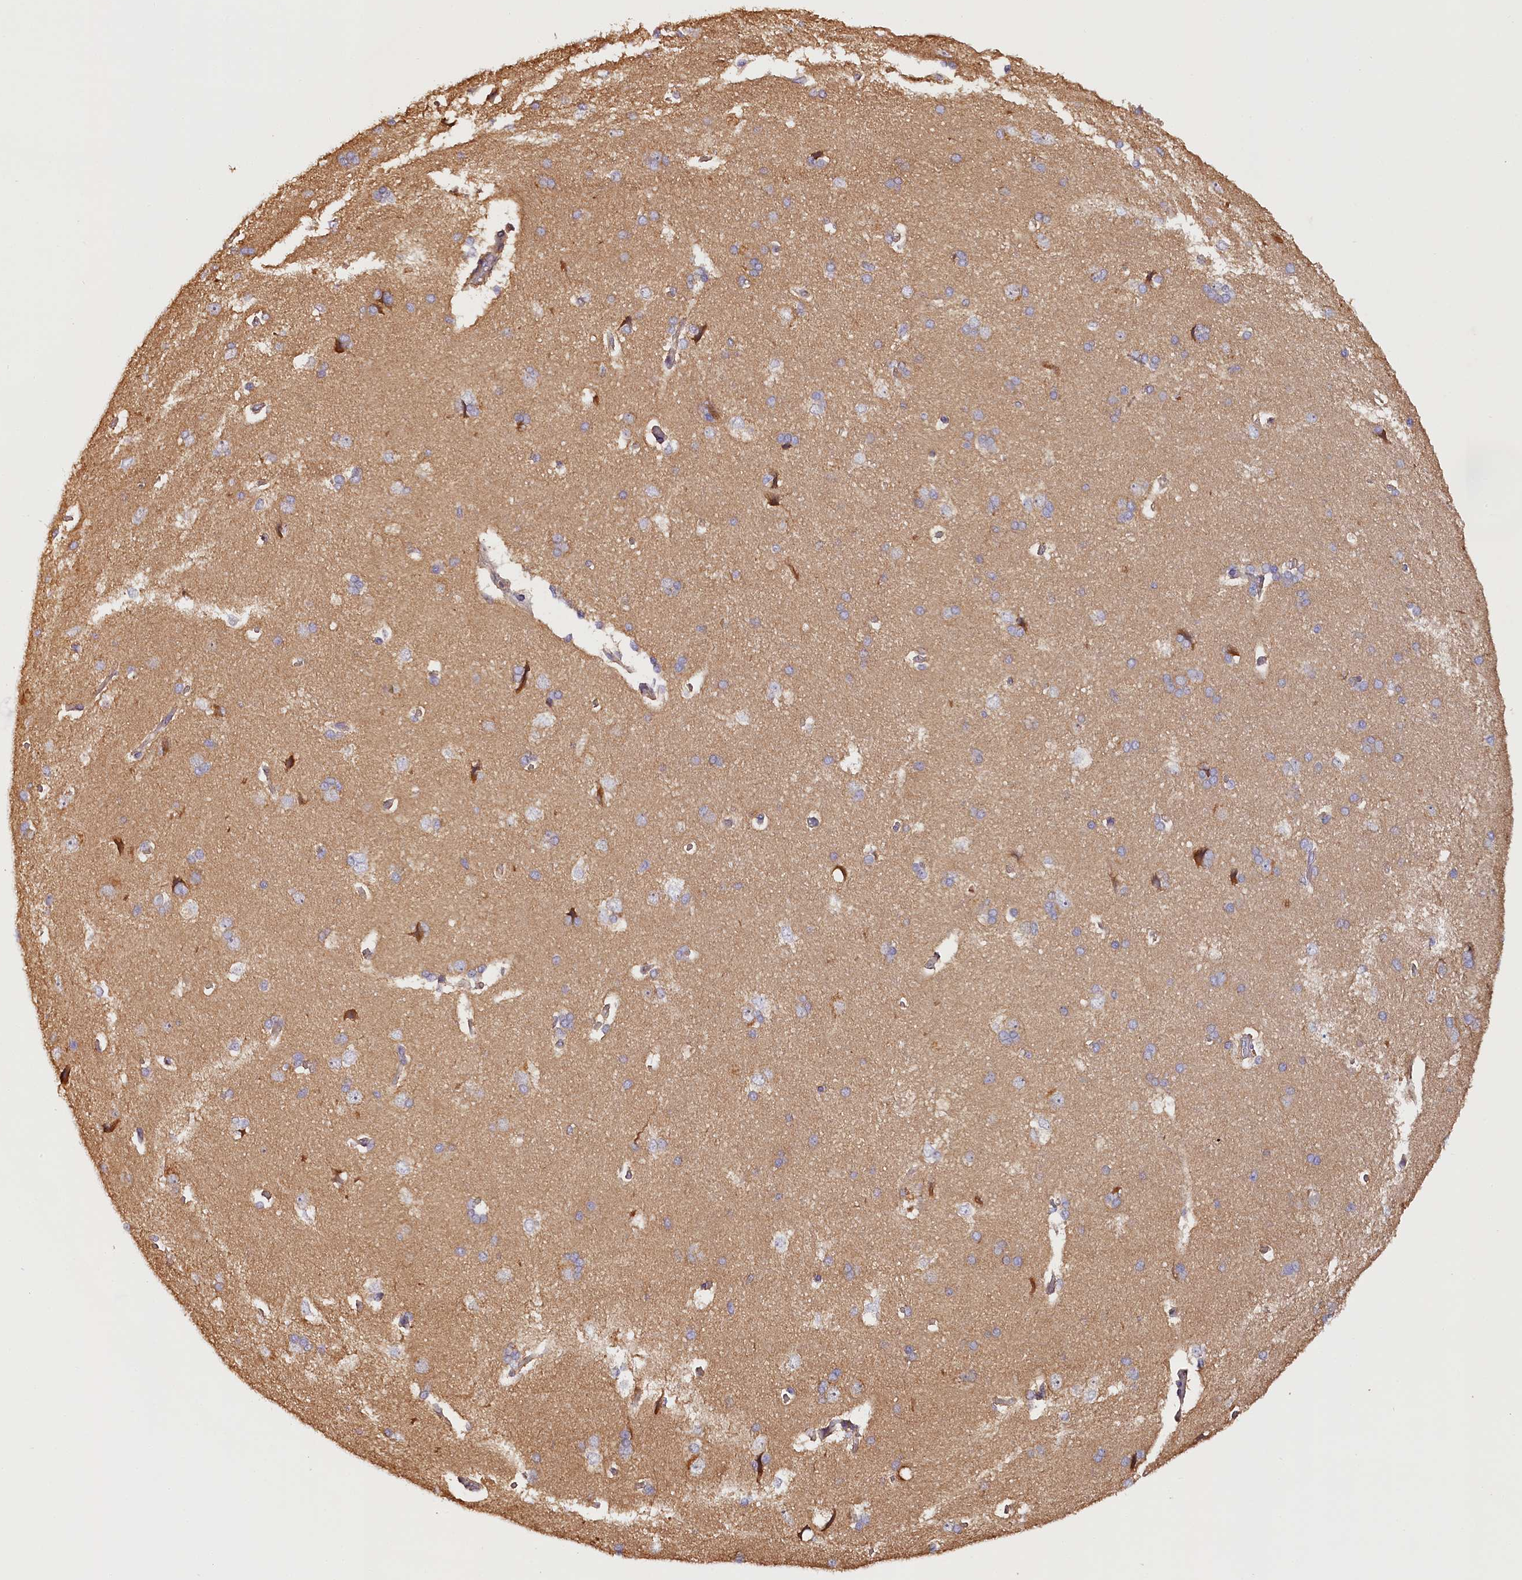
{"staining": {"intensity": "negative", "quantity": "none", "location": "none"}, "tissue": "cerebral cortex", "cell_type": "Endothelial cells", "image_type": "normal", "snomed": [{"axis": "morphology", "description": "Normal tissue, NOS"}, {"axis": "topography", "description": "Cerebral cortex"}], "caption": "This is an immunohistochemistry (IHC) photomicrograph of unremarkable cerebral cortex. There is no positivity in endothelial cells.", "gene": "KATNB1", "patient": {"sex": "male", "age": 62}}